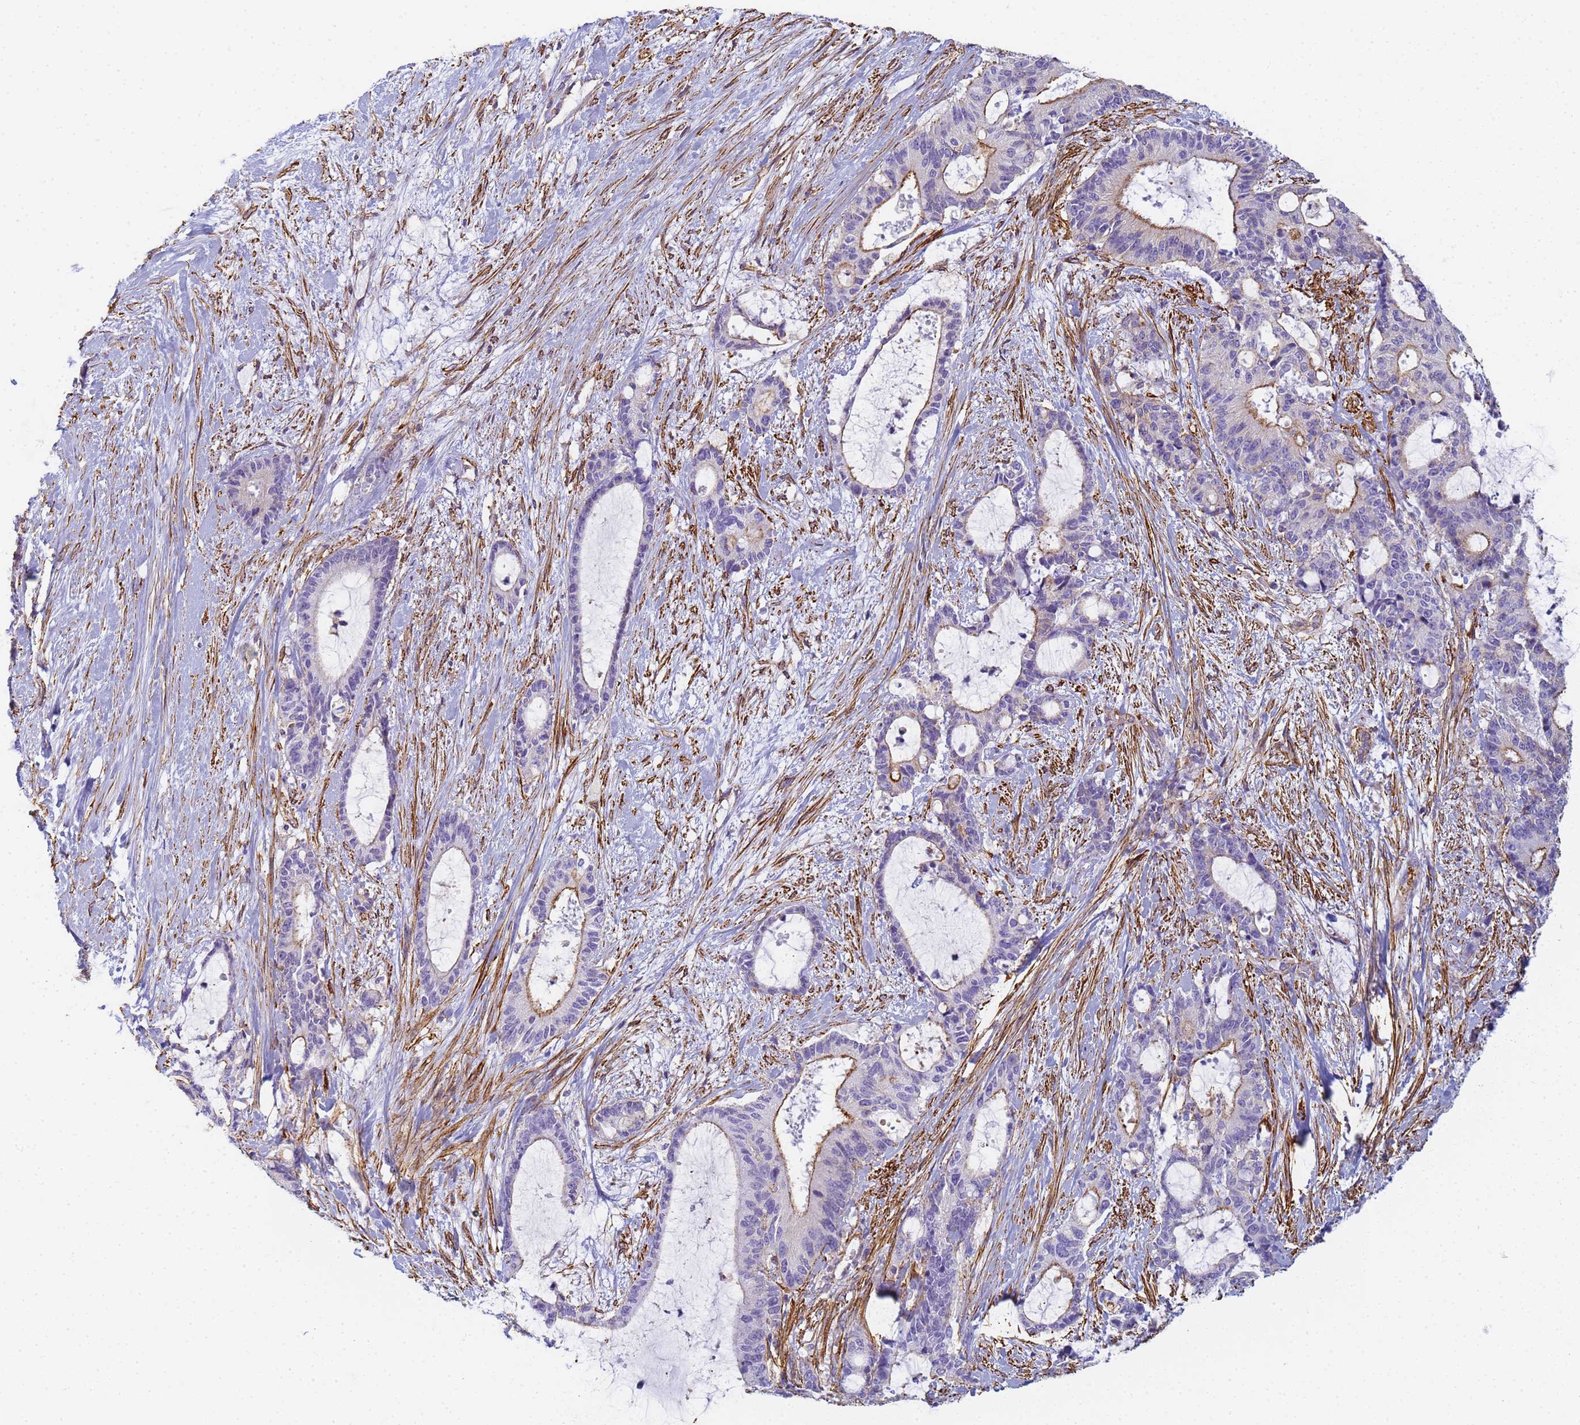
{"staining": {"intensity": "moderate", "quantity": "<25%", "location": "cytoplasmic/membranous"}, "tissue": "liver cancer", "cell_type": "Tumor cells", "image_type": "cancer", "snomed": [{"axis": "morphology", "description": "Normal tissue, NOS"}, {"axis": "morphology", "description": "Cholangiocarcinoma"}, {"axis": "topography", "description": "Liver"}, {"axis": "topography", "description": "Peripheral nerve tissue"}], "caption": "This micrograph demonstrates immunohistochemistry staining of human liver cancer, with low moderate cytoplasmic/membranous staining in approximately <25% of tumor cells.", "gene": "TPM1", "patient": {"sex": "female", "age": 73}}